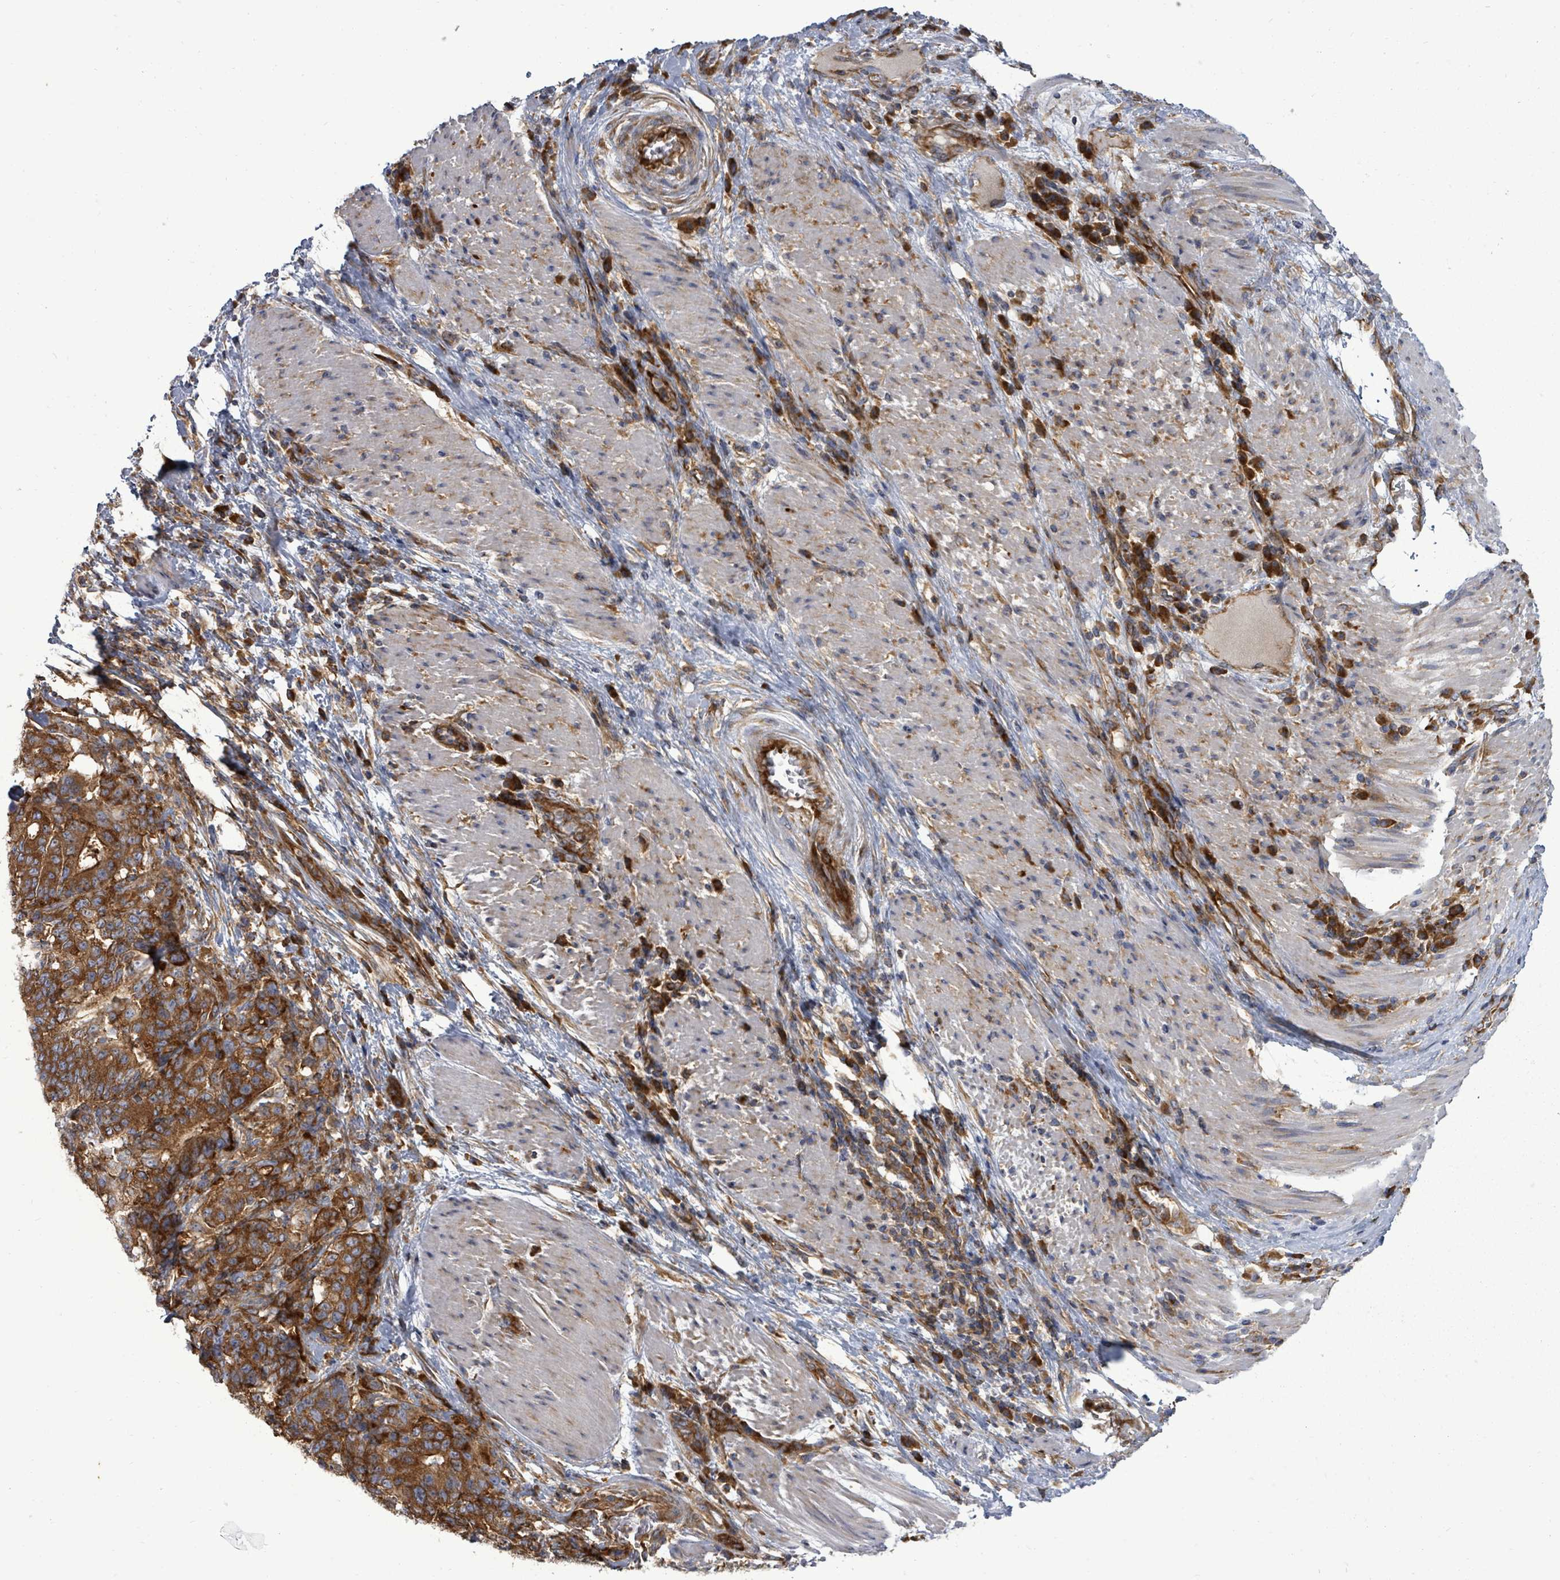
{"staining": {"intensity": "strong", "quantity": ">75%", "location": "cytoplasmic/membranous"}, "tissue": "stomach cancer", "cell_type": "Tumor cells", "image_type": "cancer", "snomed": [{"axis": "morphology", "description": "Normal tissue, NOS"}, {"axis": "morphology", "description": "Adenocarcinoma, NOS"}, {"axis": "topography", "description": "Stomach"}], "caption": "Human stomach adenocarcinoma stained with a brown dye displays strong cytoplasmic/membranous positive staining in approximately >75% of tumor cells.", "gene": "EIF3C", "patient": {"sex": "female", "age": 64}}